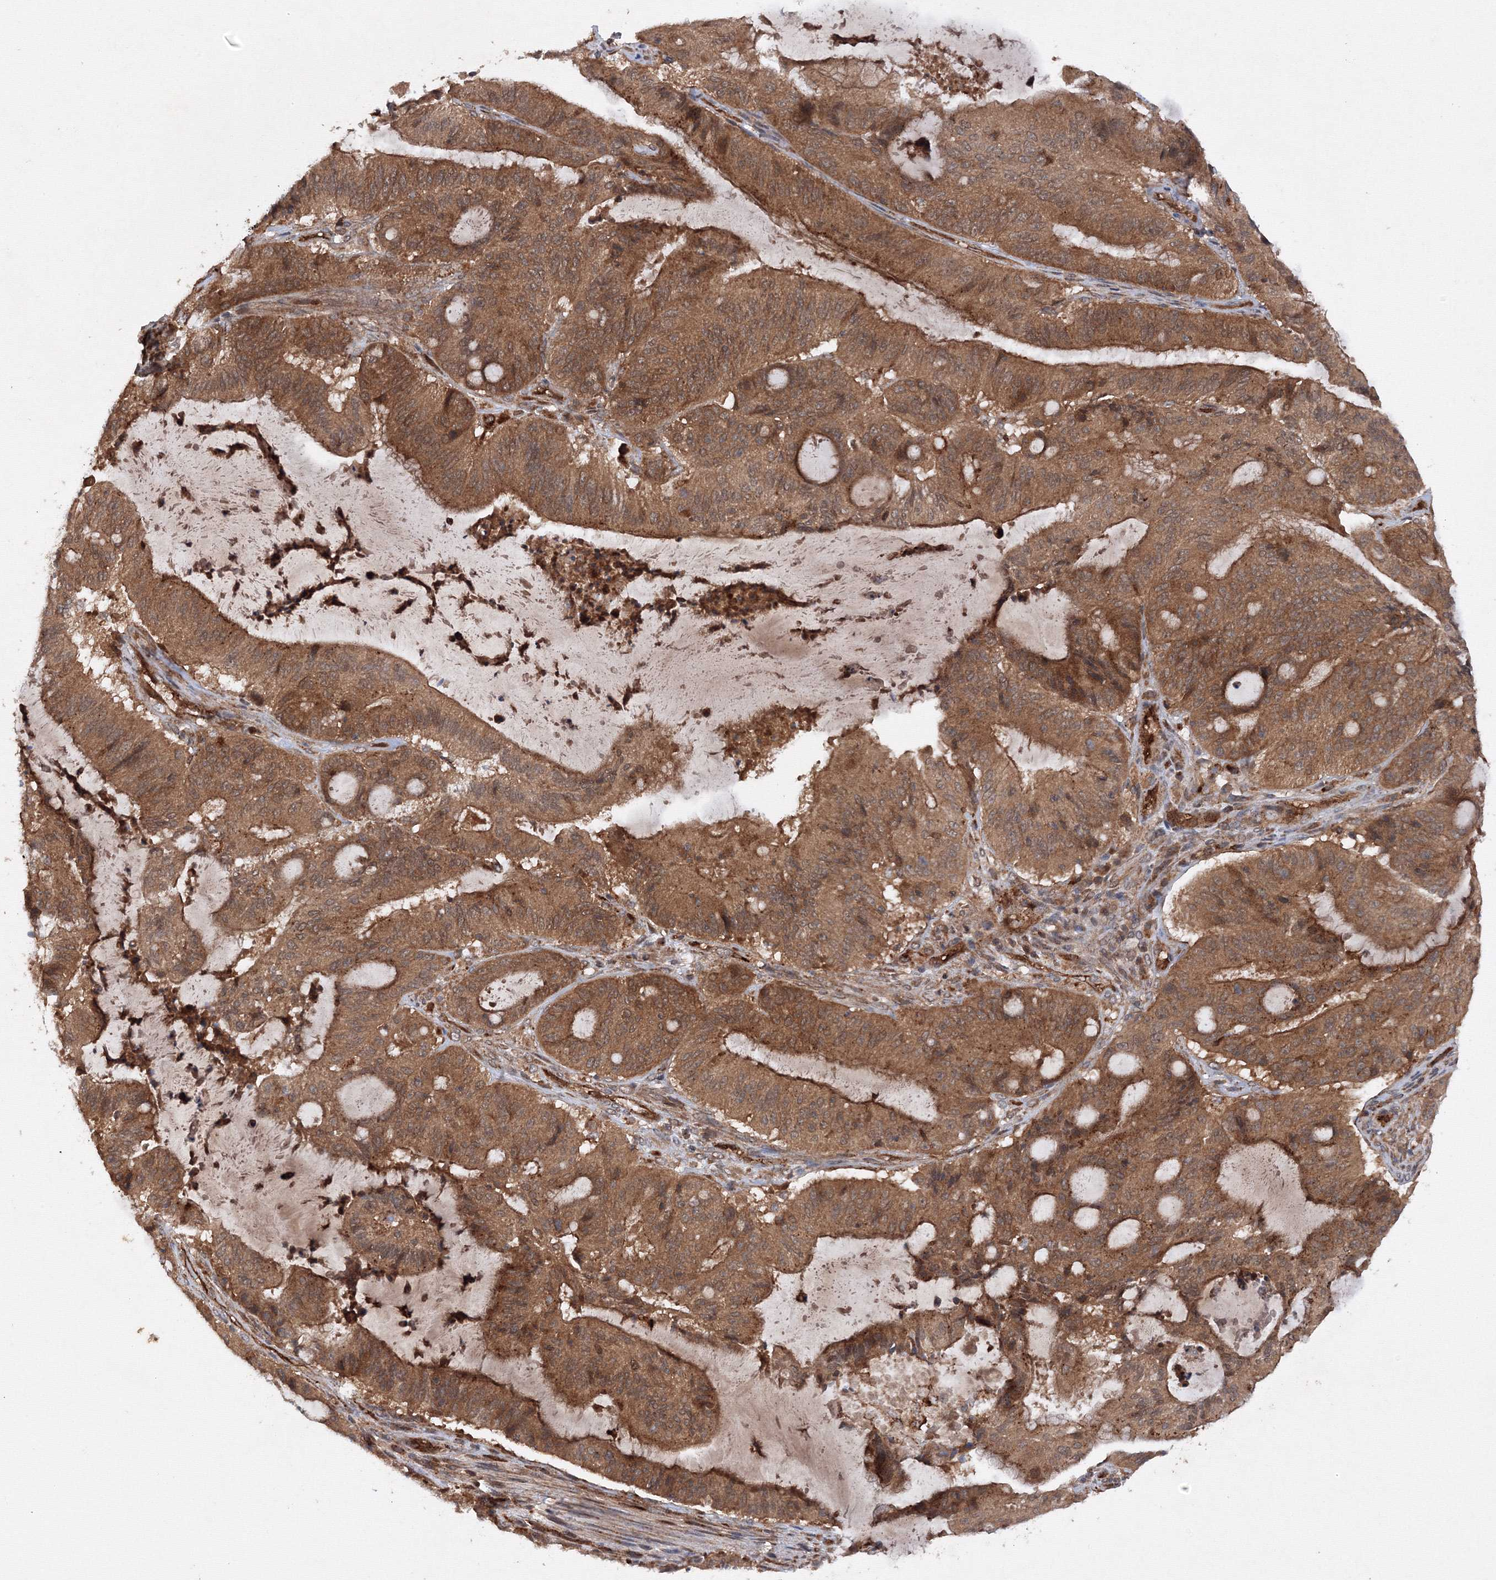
{"staining": {"intensity": "moderate", "quantity": ">75%", "location": "cytoplasmic/membranous"}, "tissue": "liver cancer", "cell_type": "Tumor cells", "image_type": "cancer", "snomed": [{"axis": "morphology", "description": "Normal tissue, NOS"}, {"axis": "morphology", "description": "Cholangiocarcinoma"}, {"axis": "topography", "description": "Liver"}, {"axis": "topography", "description": "Peripheral nerve tissue"}], "caption": "Immunohistochemistry image of neoplastic tissue: cholangiocarcinoma (liver) stained using immunohistochemistry exhibits medium levels of moderate protein expression localized specifically in the cytoplasmic/membranous of tumor cells, appearing as a cytoplasmic/membranous brown color.", "gene": "DCTD", "patient": {"sex": "female", "age": 73}}